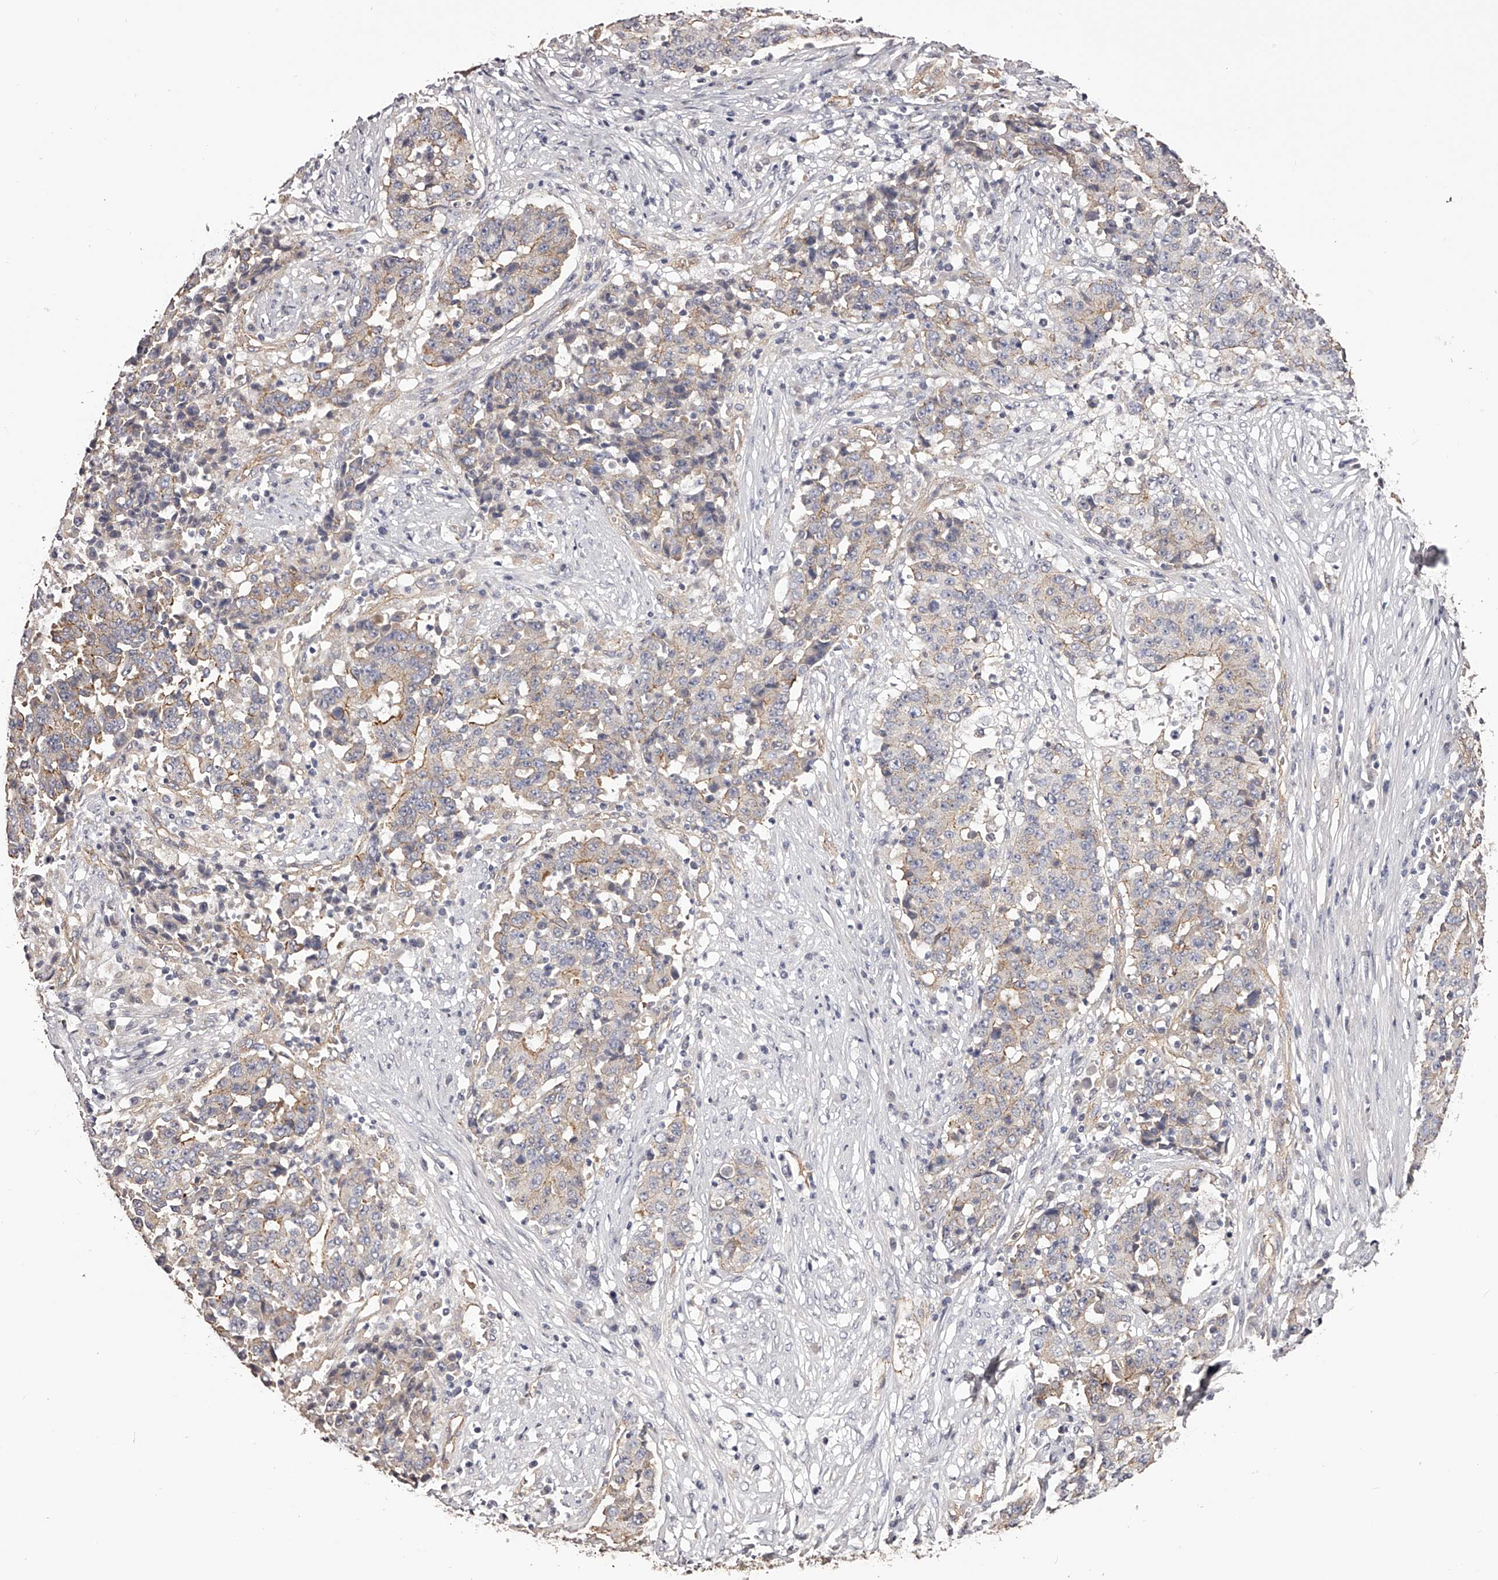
{"staining": {"intensity": "moderate", "quantity": "<25%", "location": "cytoplasmic/membranous"}, "tissue": "stomach cancer", "cell_type": "Tumor cells", "image_type": "cancer", "snomed": [{"axis": "morphology", "description": "Adenocarcinoma, NOS"}, {"axis": "topography", "description": "Stomach"}], "caption": "There is low levels of moderate cytoplasmic/membranous staining in tumor cells of stomach cancer (adenocarcinoma), as demonstrated by immunohistochemical staining (brown color).", "gene": "LTV1", "patient": {"sex": "male", "age": 59}}